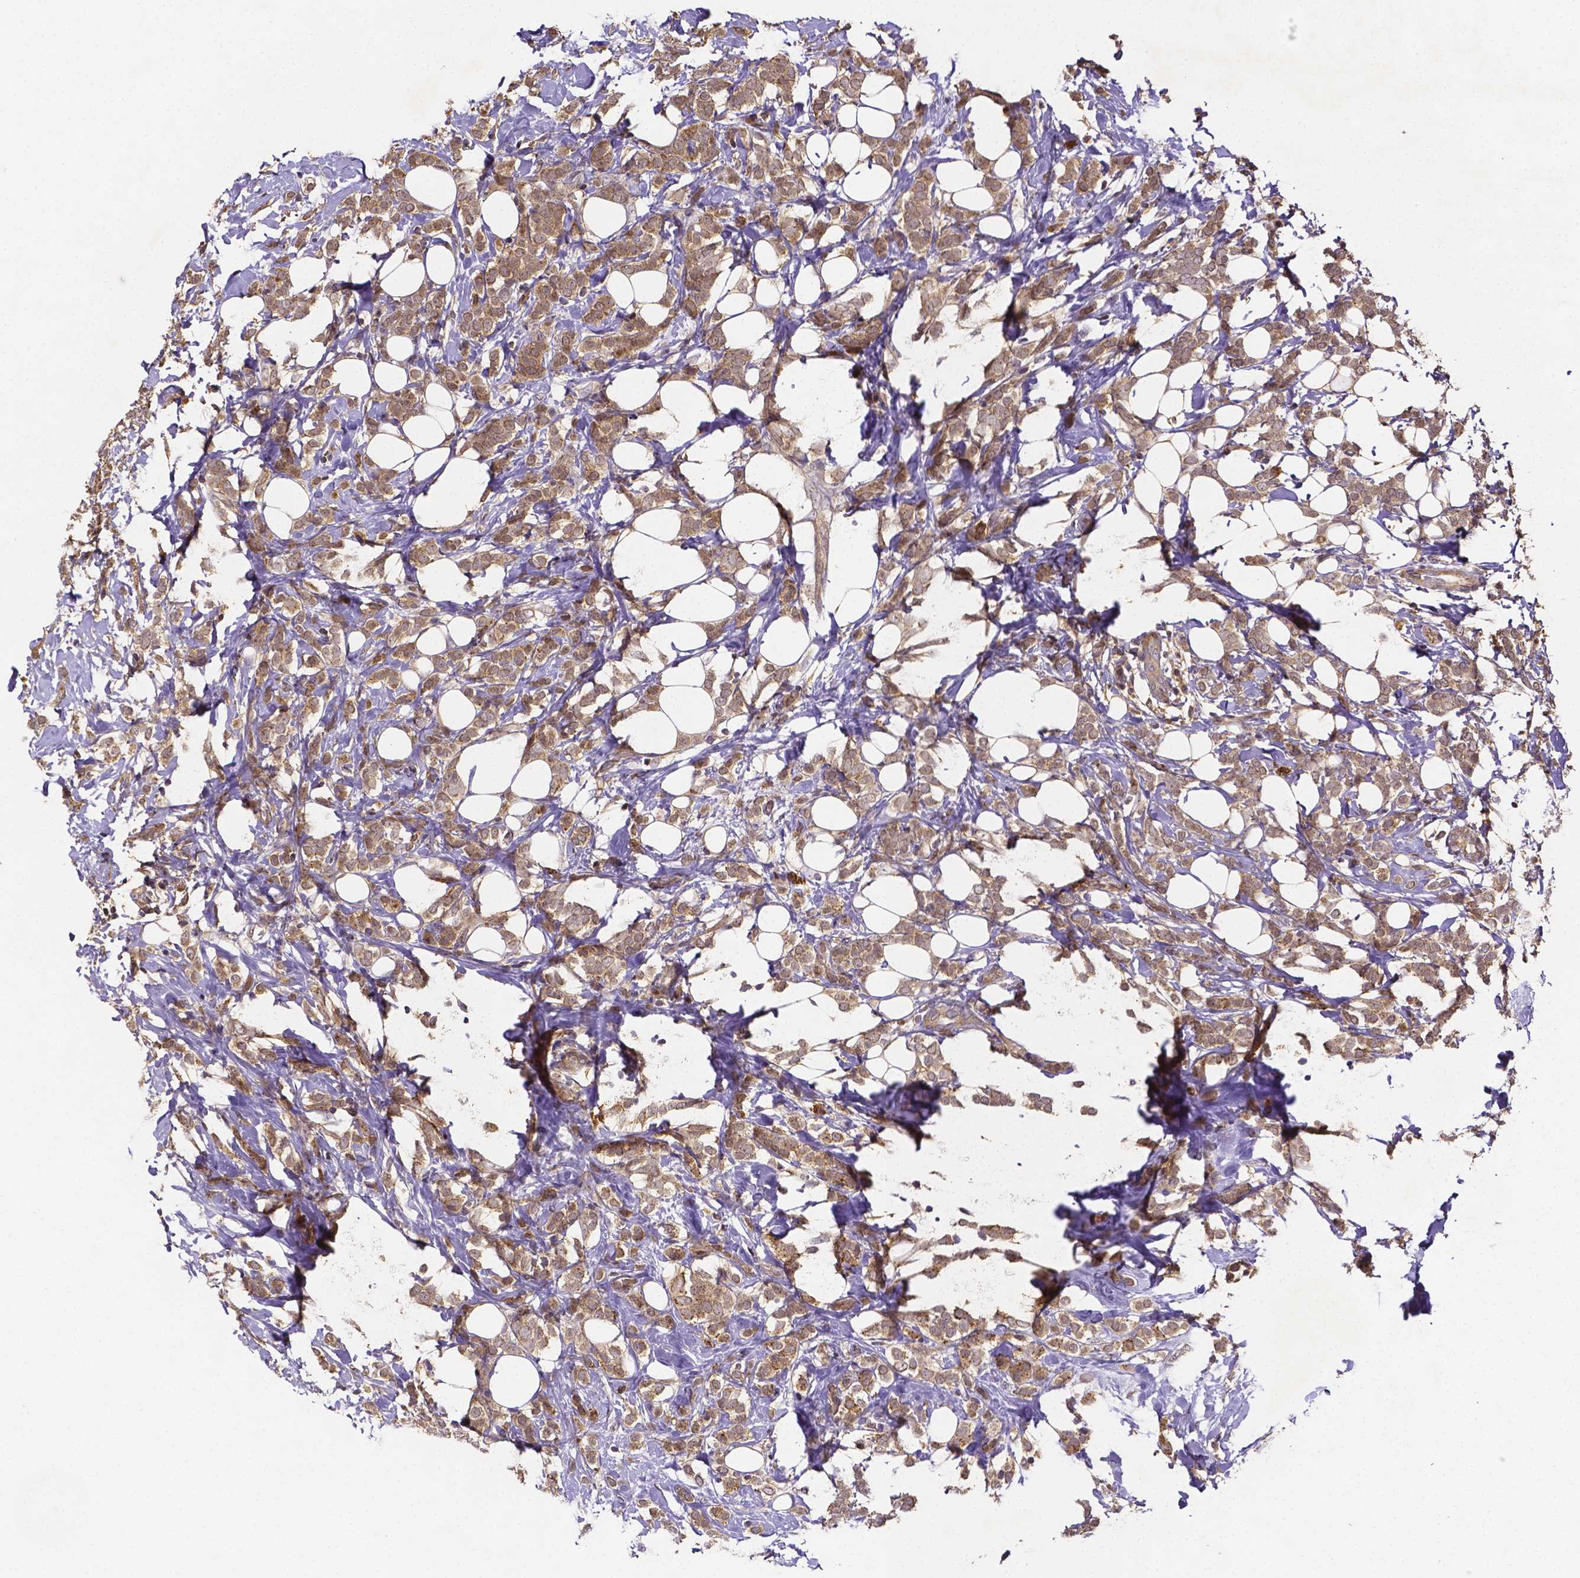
{"staining": {"intensity": "weak", "quantity": ">75%", "location": "cytoplasmic/membranous"}, "tissue": "breast cancer", "cell_type": "Tumor cells", "image_type": "cancer", "snomed": [{"axis": "morphology", "description": "Lobular carcinoma"}, {"axis": "topography", "description": "Breast"}], "caption": "A brown stain shows weak cytoplasmic/membranous staining of a protein in human breast lobular carcinoma tumor cells.", "gene": "RNF123", "patient": {"sex": "female", "age": 49}}